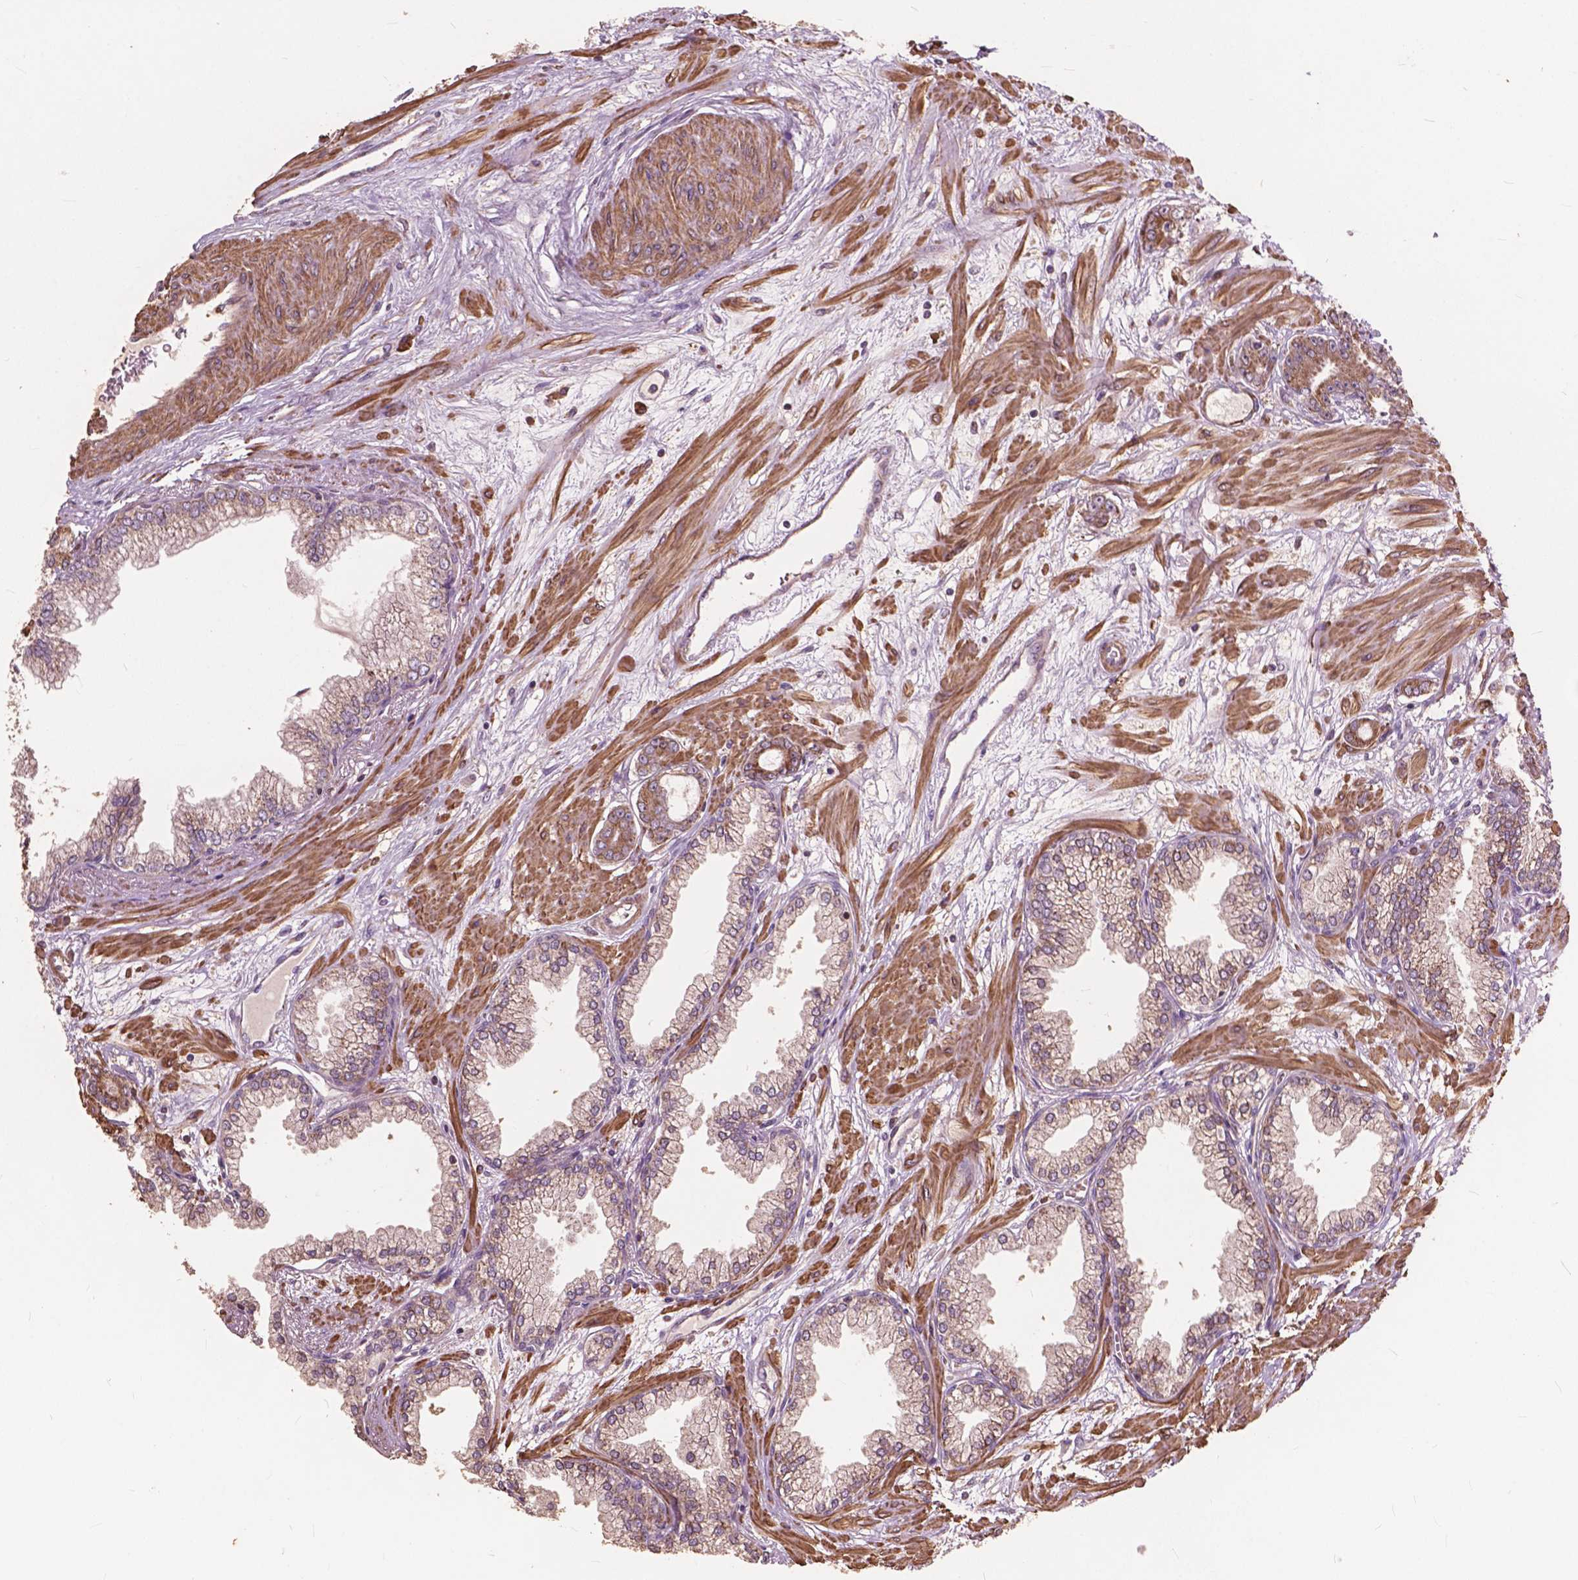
{"staining": {"intensity": "negative", "quantity": "none", "location": "none"}, "tissue": "prostate cancer", "cell_type": "Tumor cells", "image_type": "cancer", "snomed": [{"axis": "morphology", "description": "Adenocarcinoma, Low grade"}, {"axis": "topography", "description": "Prostate"}], "caption": "Tumor cells show no significant protein expression in prostate adenocarcinoma (low-grade).", "gene": "FNIP1", "patient": {"sex": "male", "age": 64}}